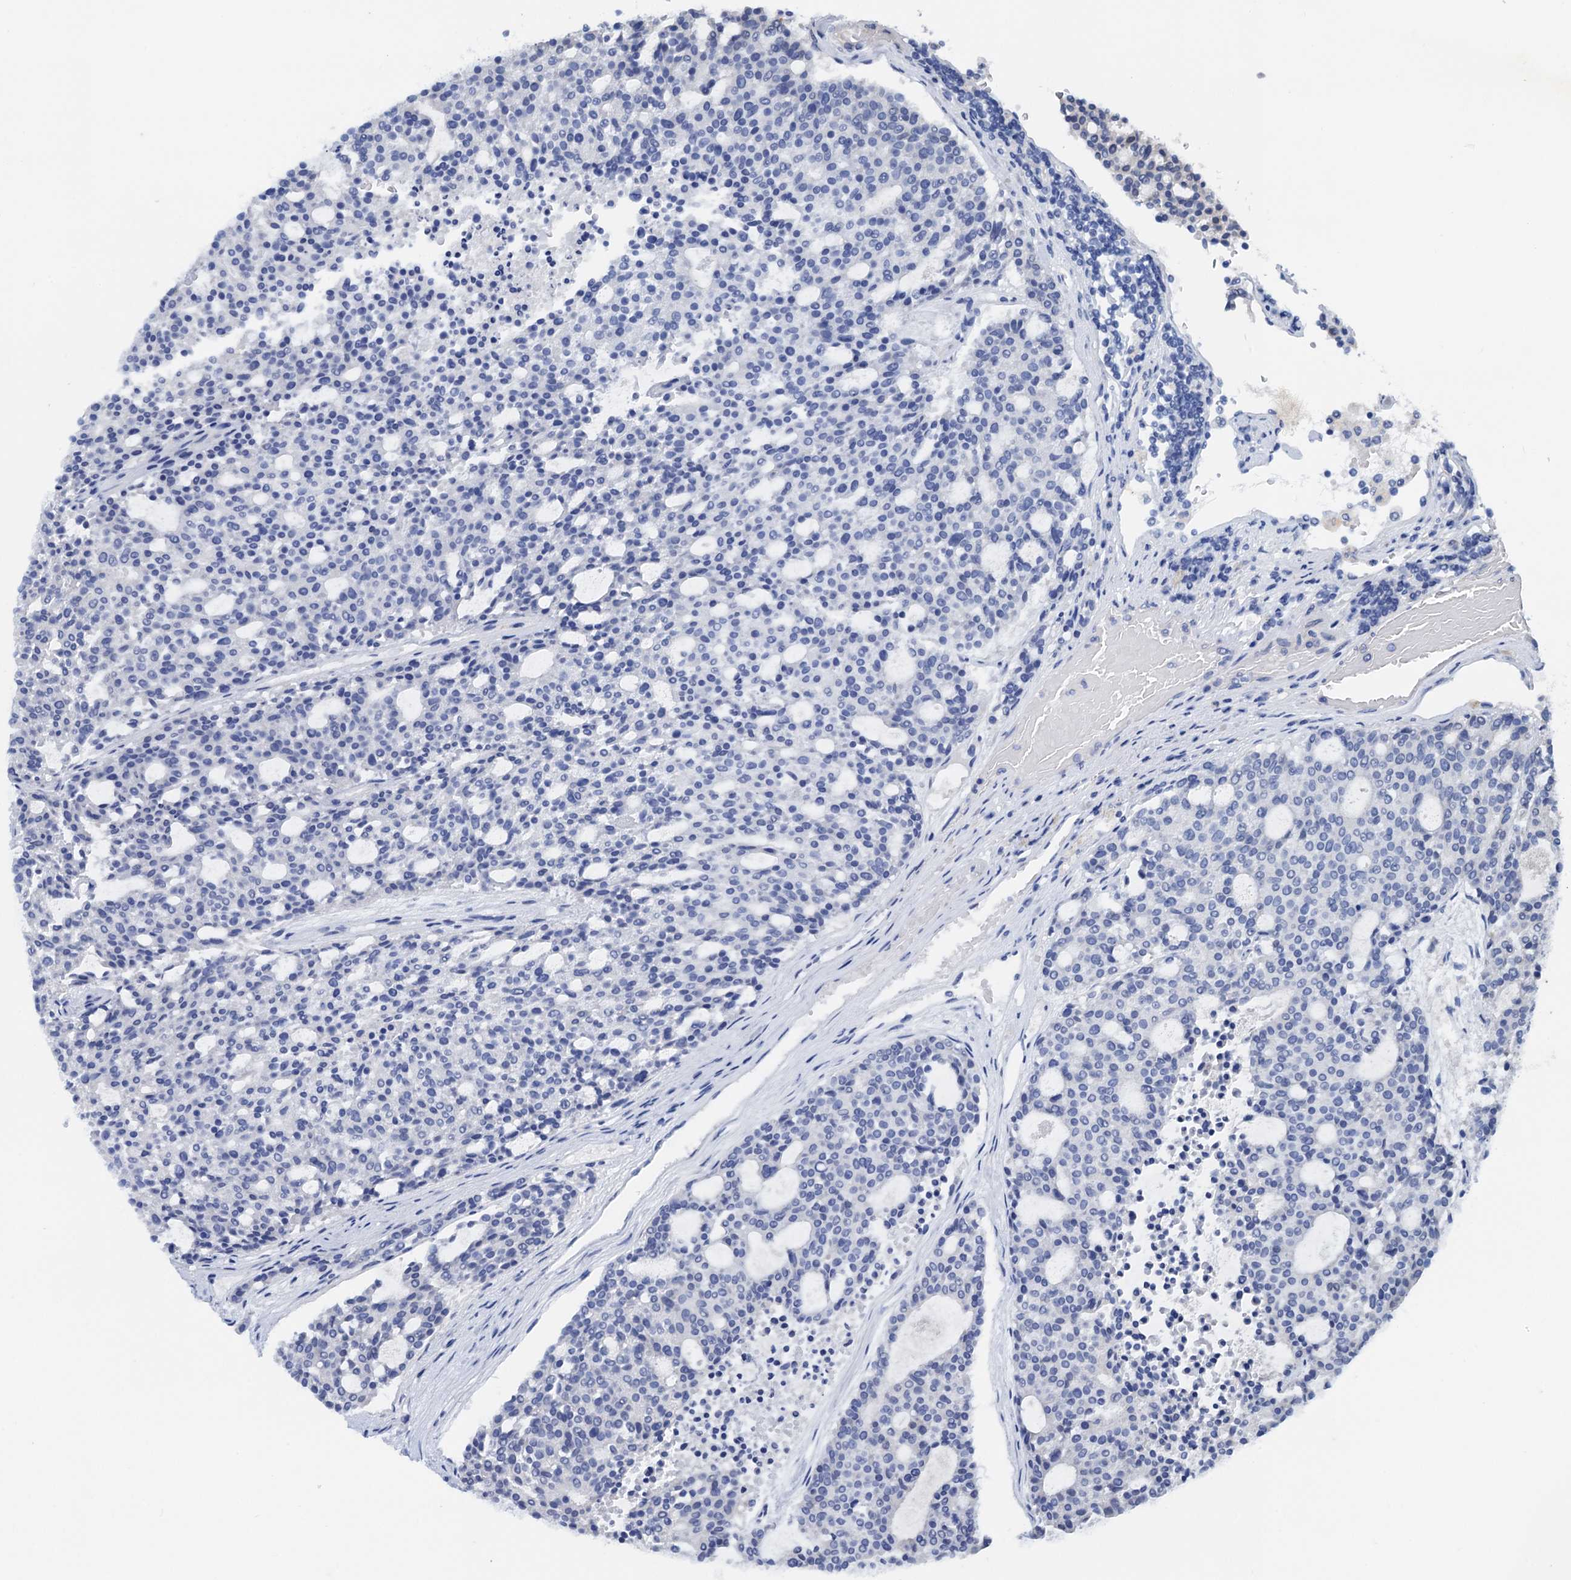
{"staining": {"intensity": "negative", "quantity": "none", "location": "none"}, "tissue": "carcinoid", "cell_type": "Tumor cells", "image_type": "cancer", "snomed": [{"axis": "morphology", "description": "Carcinoid, malignant, NOS"}, {"axis": "topography", "description": "Pancreas"}], "caption": "Immunohistochemistry photomicrograph of carcinoid stained for a protein (brown), which reveals no expression in tumor cells.", "gene": "TMEM39B", "patient": {"sex": "female", "age": 54}}